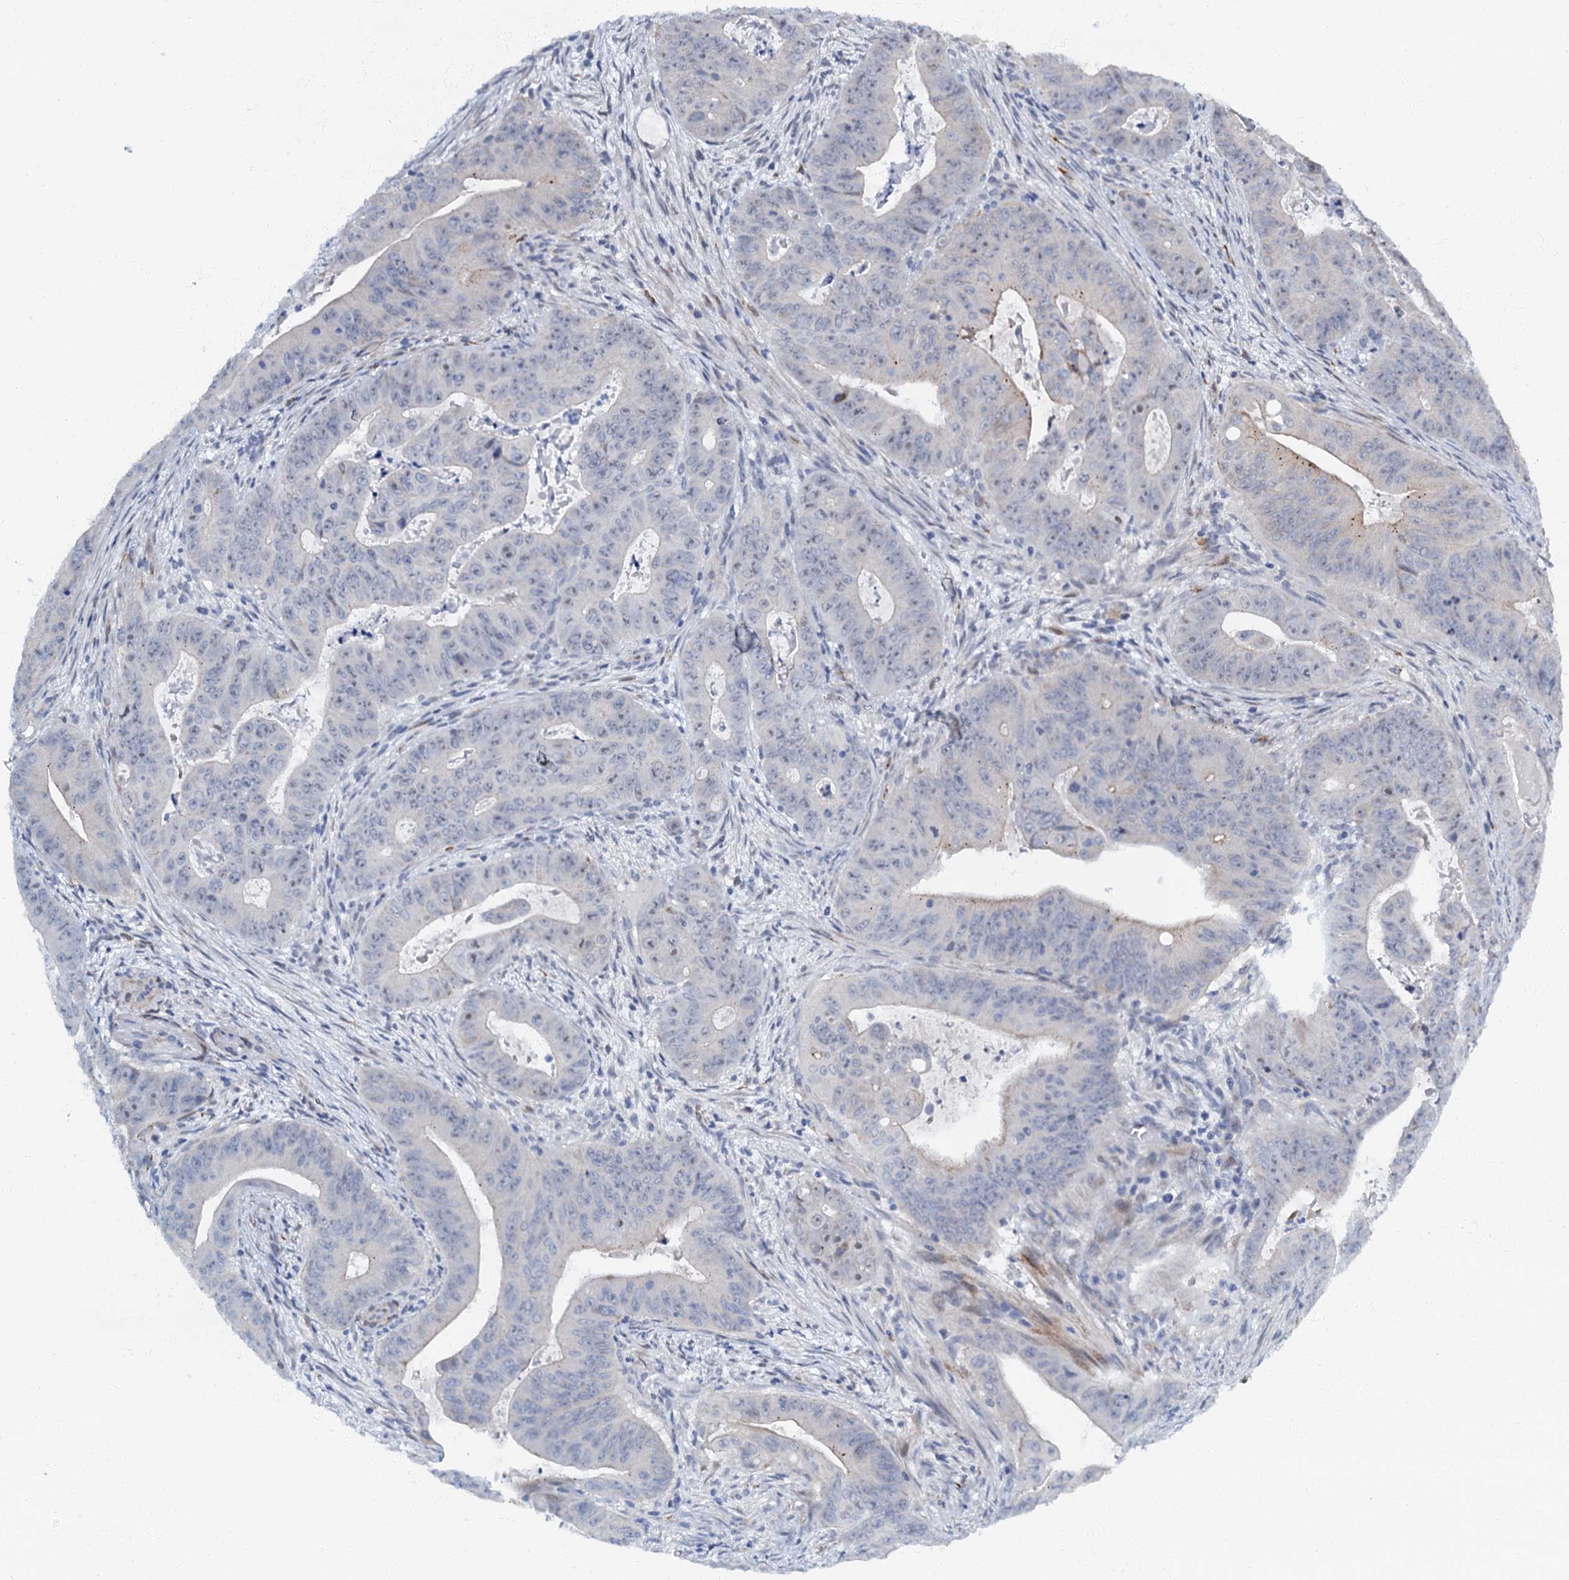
{"staining": {"intensity": "negative", "quantity": "none", "location": "none"}, "tissue": "colorectal cancer", "cell_type": "Tumor cells", "image_type": "cancer", "snomed": [{"axis": "morphology", "description": "Adenocarcinoma, NOS"}, {"axis": "topography", "description": "Rectum"}], "caption": "This is an immunohistochemistry (IHC) image of adenocarcinoma (colorectal). There is no positivity in tumor cells.", "gene": "OLAH", "patient": {"sex": "female", "age": 75}}